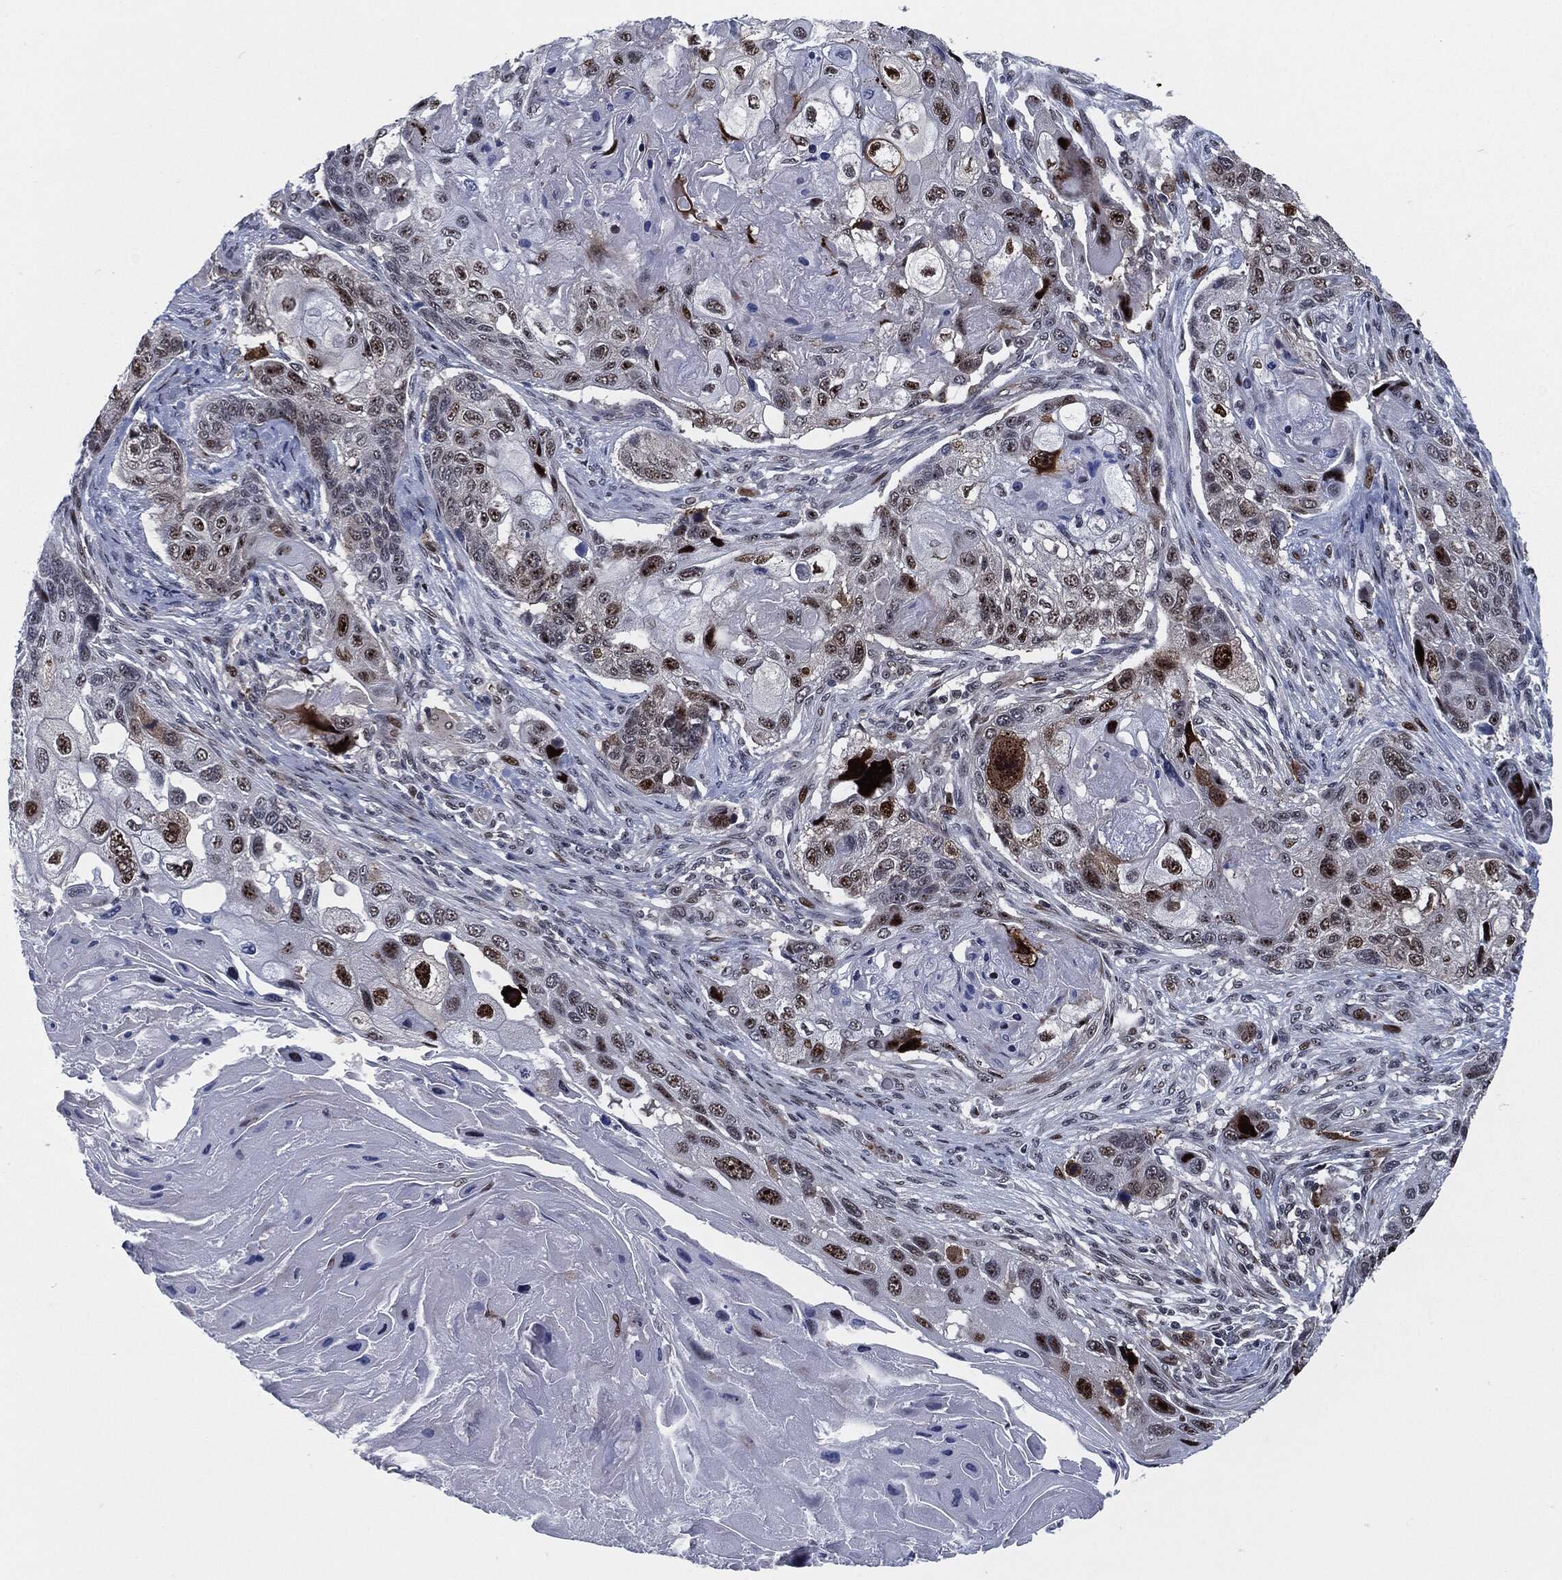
{"staining": {"intensity": "strong", "quantity": "25%-75%", "location": "nuclear"}, "tissue": "lung cancer", "cell_type": "Tumor cells", "image_type": "cancer", "snomed": [{"axis": "morphology", "description": "Normal tissue, NOS"}, {"axis": "morphology", "description": "Squamous cell carcinoma, NOS"}, {"axis": "topography", "description": "Bronchus"}, {"axis": "topography", "description": "Lung"}], "caption": "Immunohistochemistry (IHC) photomicrograph of neoplastic tissue: lung cancer stained using IHC exhibits high levels of strong protein expression localized specifically in the nuclear of tumor cells, appearing as a nuclear brown color.", "gene": "AKT2", "patient": {"sex": "male", "age": 69}}